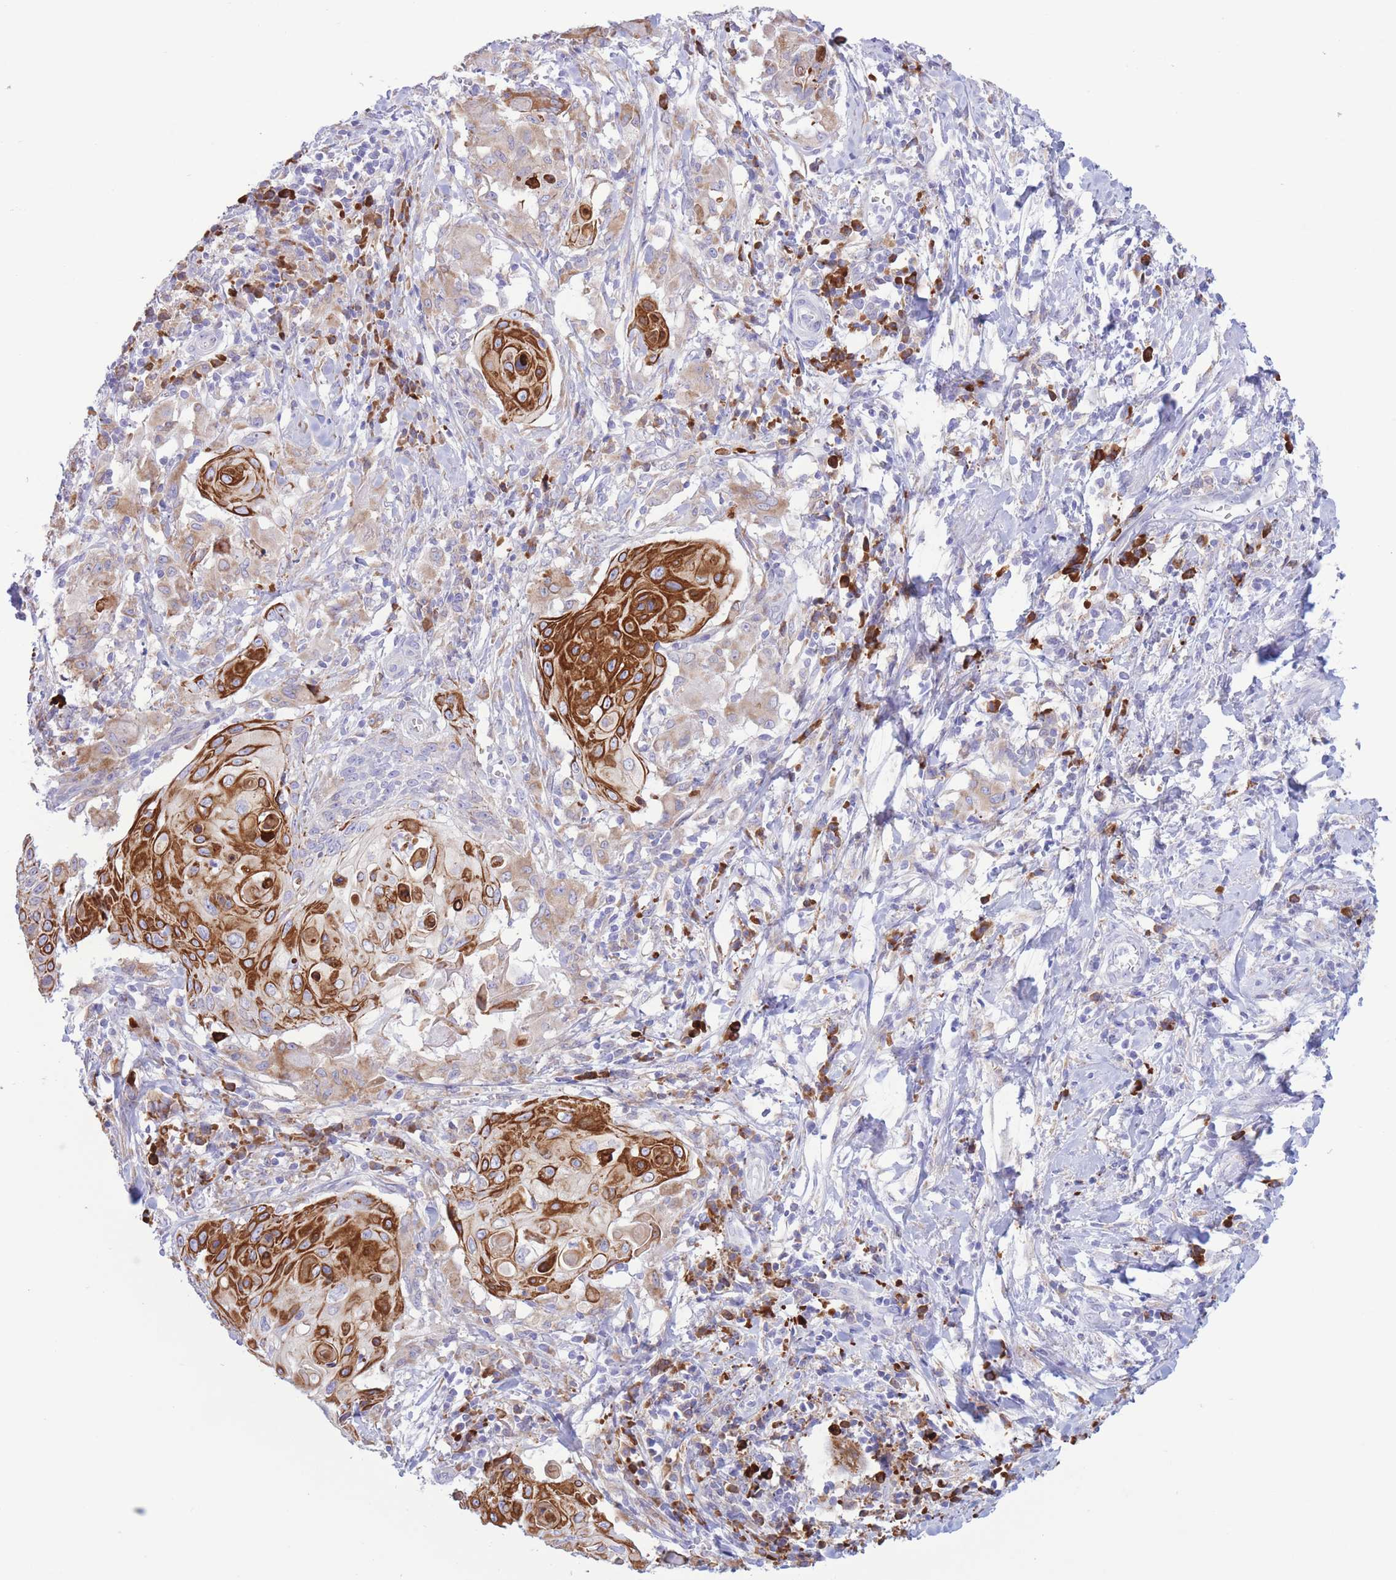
{"staining": {"intensity": "strong", "quantity": "25%-75%", "location": "cytoplasmic/membranous"}, "tissue": "cervical cancer", "cell_type": "Tumor cells", "image_type": "cancer", "snomed": [{"axis": "morphology", "description": "Squamous cell carcinoma, NOS"}, {"axis": "topography", "description": "Cervix"}], "caption": "Immunohistochemical staining of cervical cancer (squamous cell carcinoma) shows strong cytoplasmic/membranous protein staining in about 25%-75% of tumor cells. Immunohistochemistry stains the protein in brown and the nuclei are stained blue.", "gene": "MYDGF", "patient": {"sex": "female", "age": 39}}